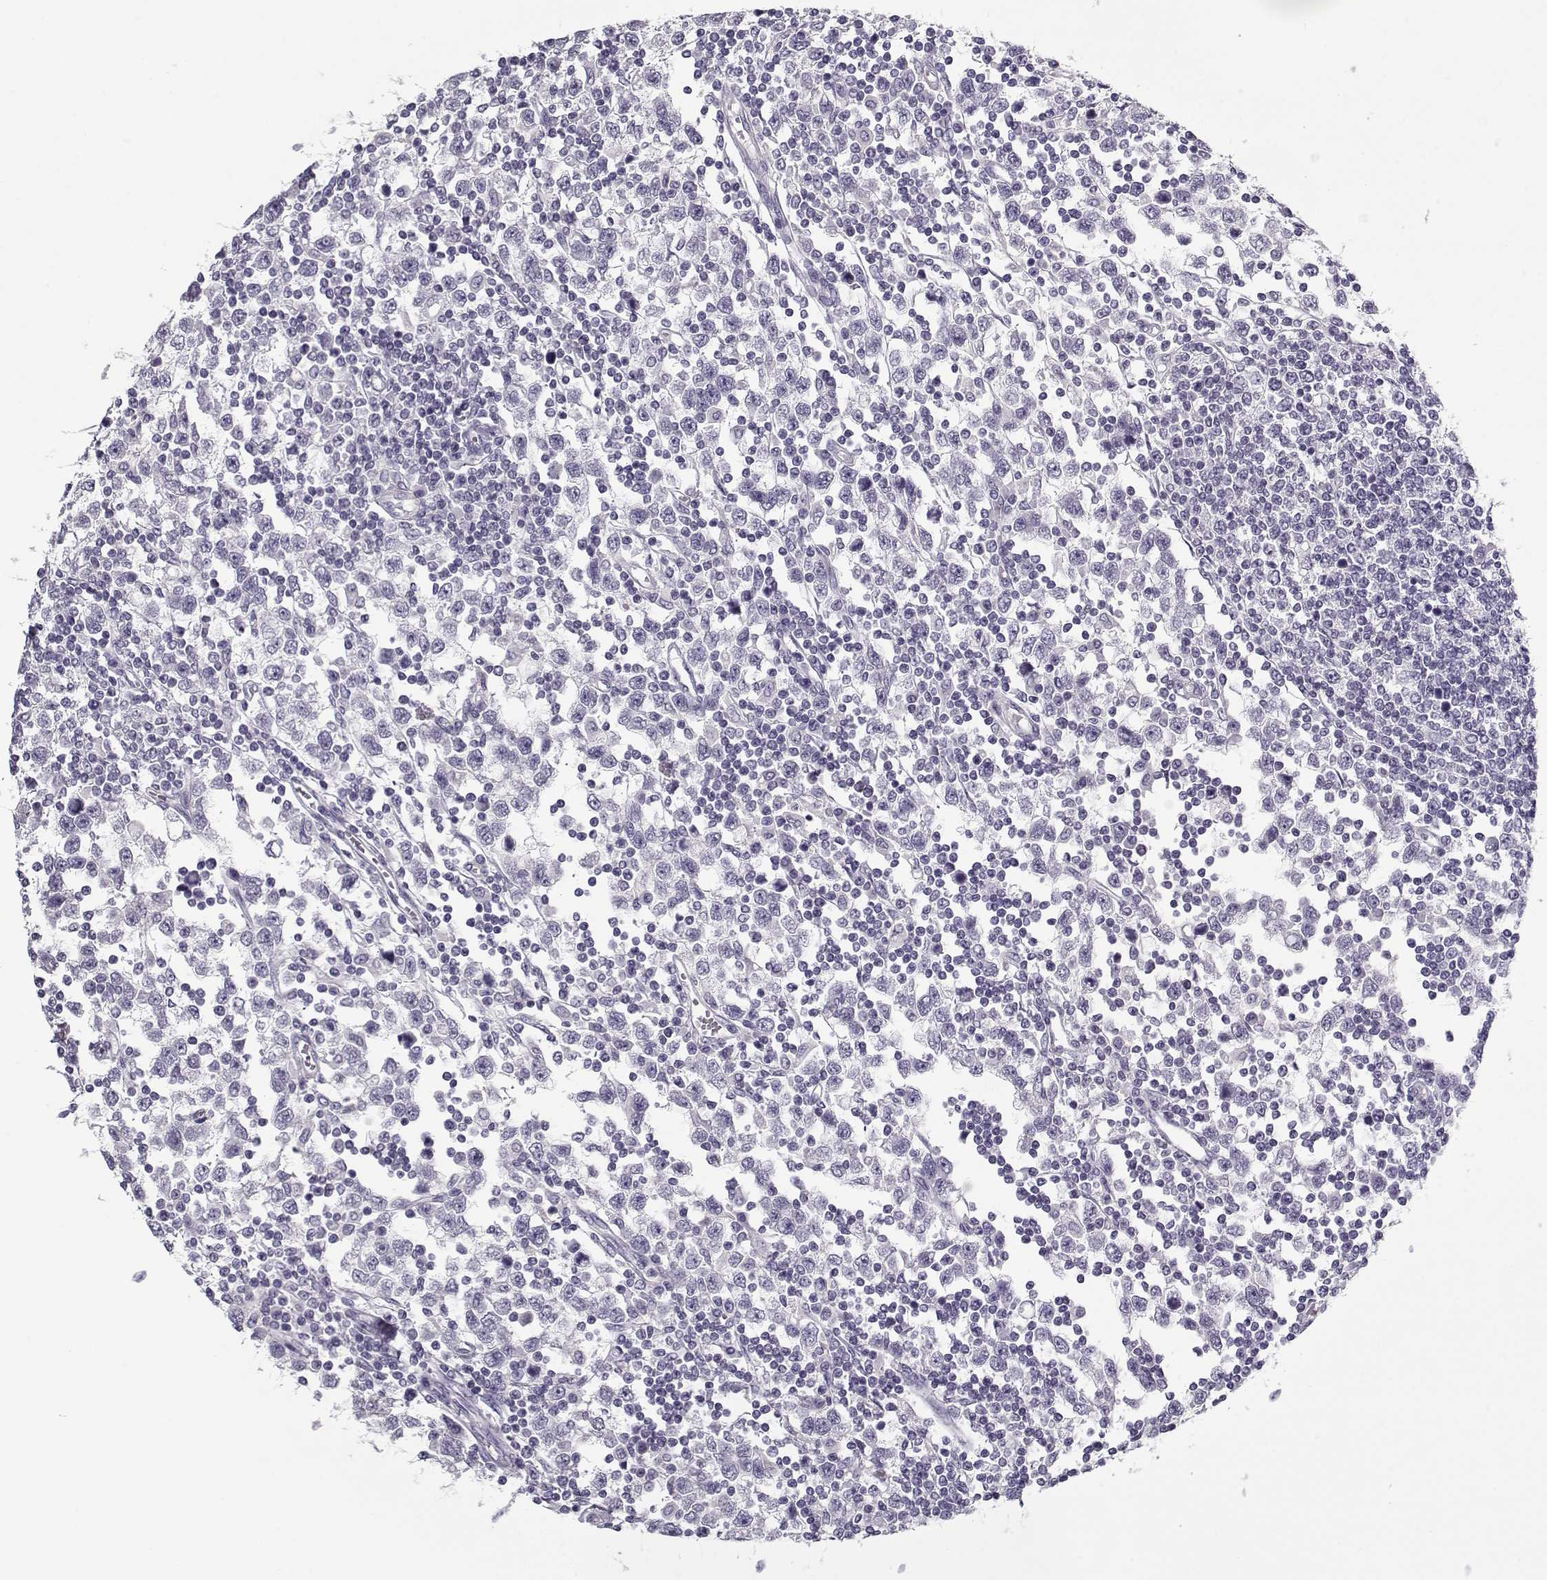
{"staining": {"intensity": "negative", "quantity": "none", "location": "none"}, "tissue": "testis cancer", "cell_type": "Tumor cells", "image_type": "cancer", "snomed": [{"axis": "morphology", "description": "Seminoma, NOS"}, {"axis": "topography", "description": "Testis"}], "caption": "The micrograph shows no staining of tumor cells in testis cancer (seminoma).", "gene": "CCDC136", "patient": {"sex": "male", "age": 34}}